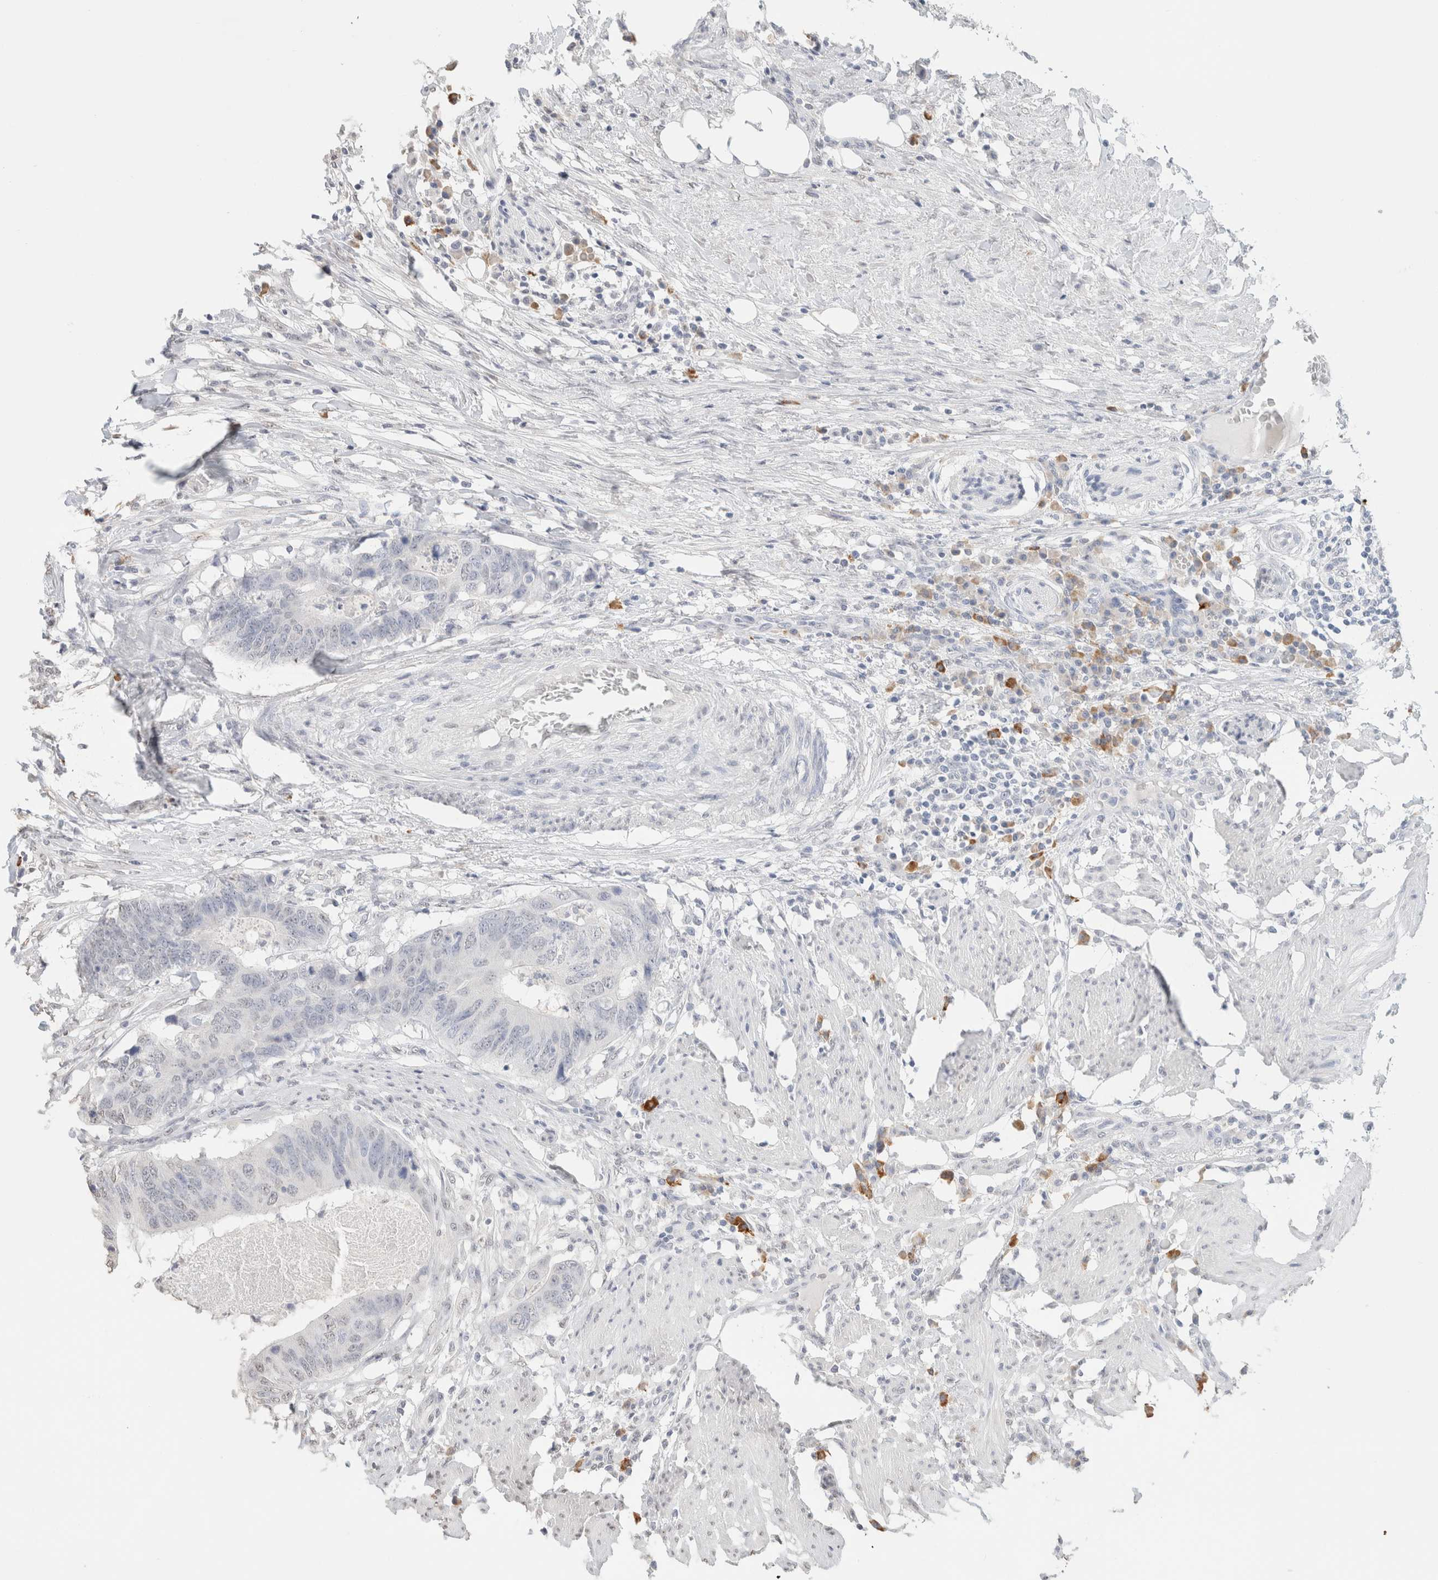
{"staining": {"intensity": "negative", "quantity": "none", "location": "none"}, "tissue": "colorectal cancer", "cell_type": "Tumor cells", "image_type": "cancer", "snomed": [{"axis": "morphology", "description": "Adenocarcinoma, NOS"}, {"axis": "topography", "description": "Colon"}], "caption": "Protein analysis of colorectal cancer shows no significant expression in tumor cells.", "gene": "CD80", "patient": {"sex": "male", "age": 56}}